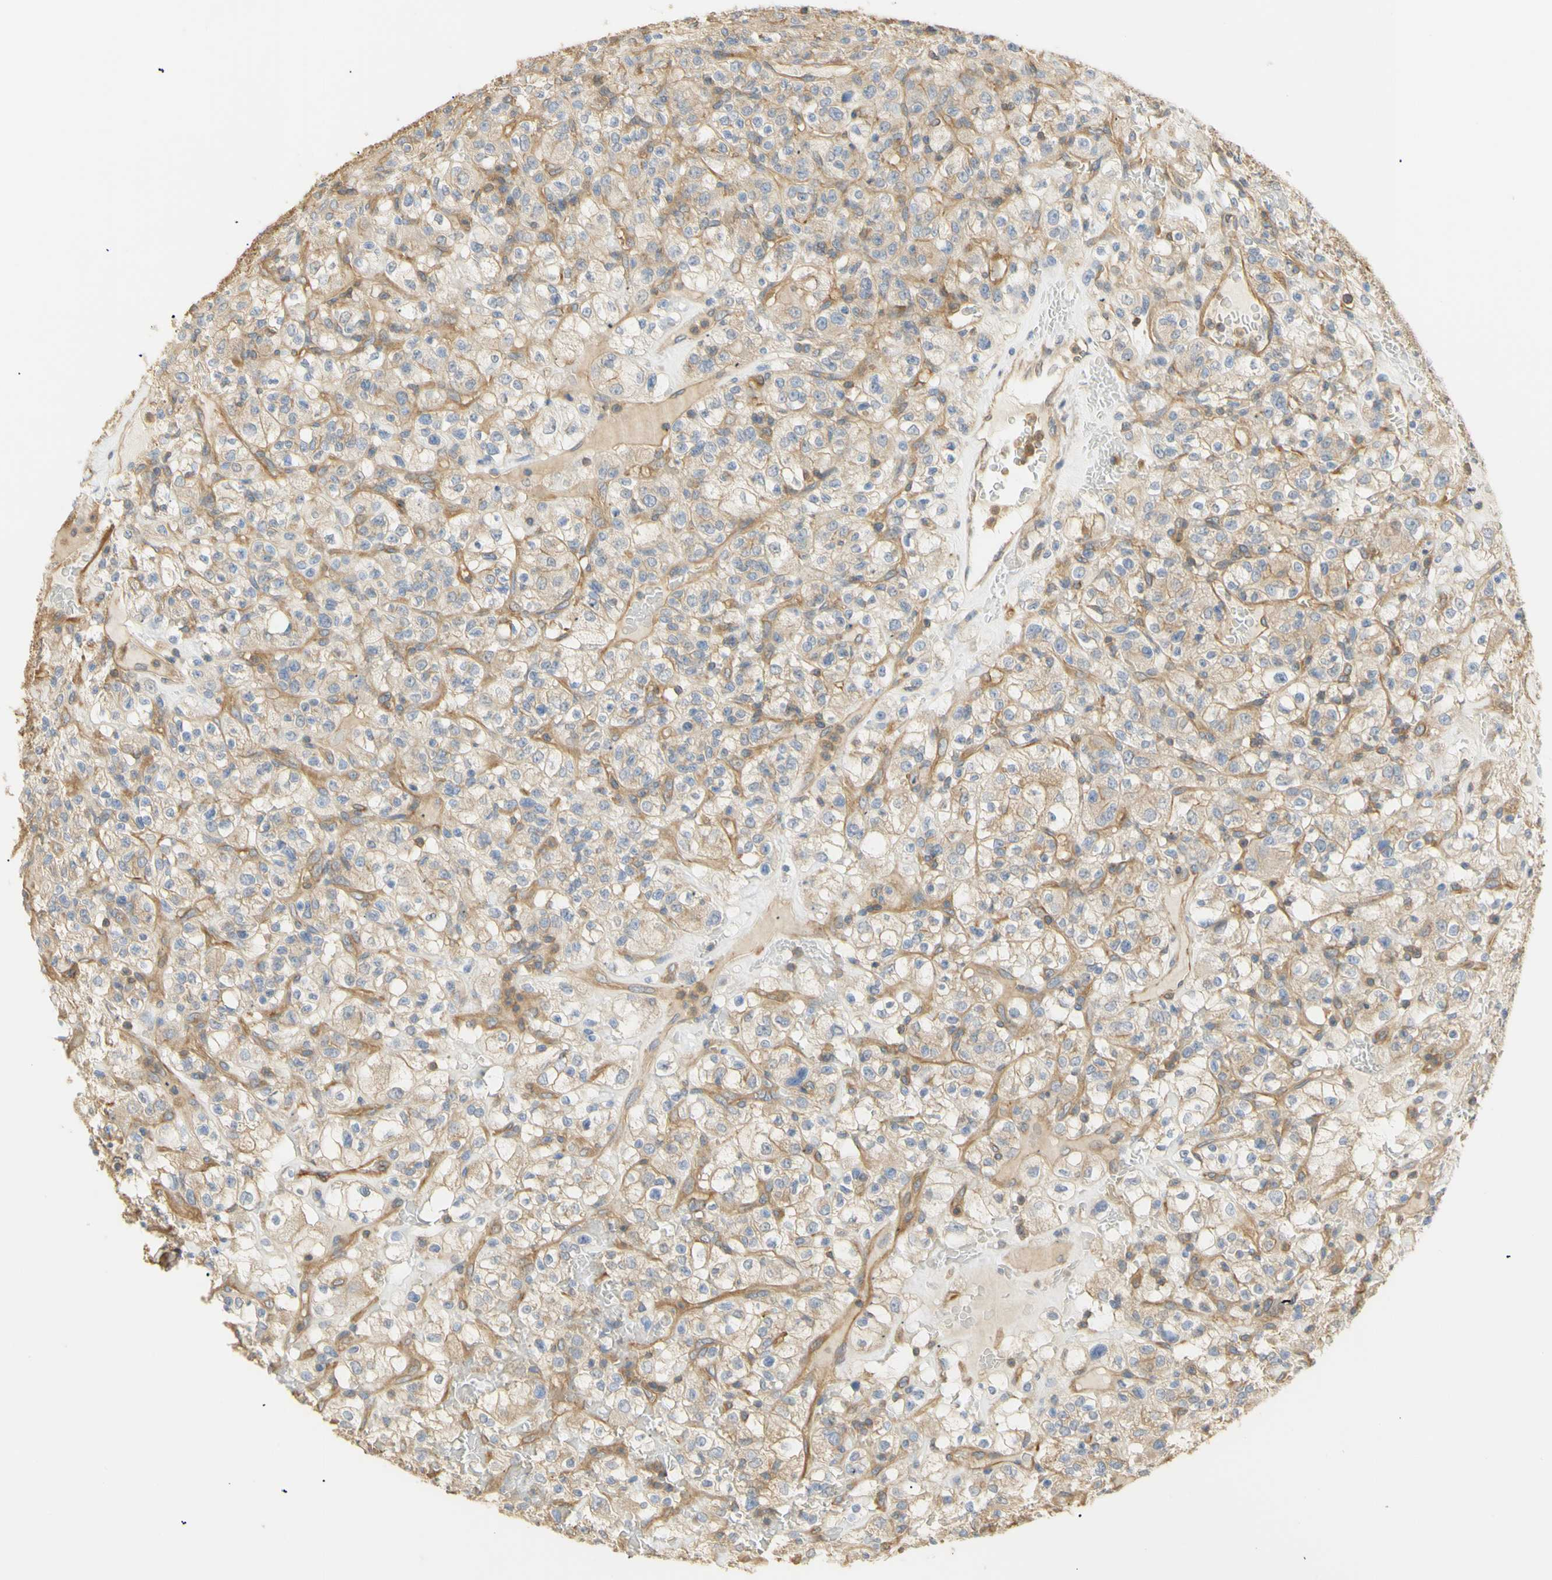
{"staining": {"intensity": "moderate", "quantity": "25%-75%", "location": "cytoplasmic/membranous"}, "tissue": "renal cancer", "cell_type": "Tumor cells", "image_type": "cancer", "snomed": [{"axis": "morphology", "description": "Normal tissue, NOS"}, {"axis": "morphology", "description": "Adenocarcinoma, NOS"}, {"axis": "topography", "description": "Kidney"}], "caption": "IHC of renal adenocarcinoma demonstrates medium levels of moderate cytoplasmic/membranous expression in about 25%-75% of tumor cells.", "gene": "KCNE4", "patient": {"sex": "female", "age": 72}}